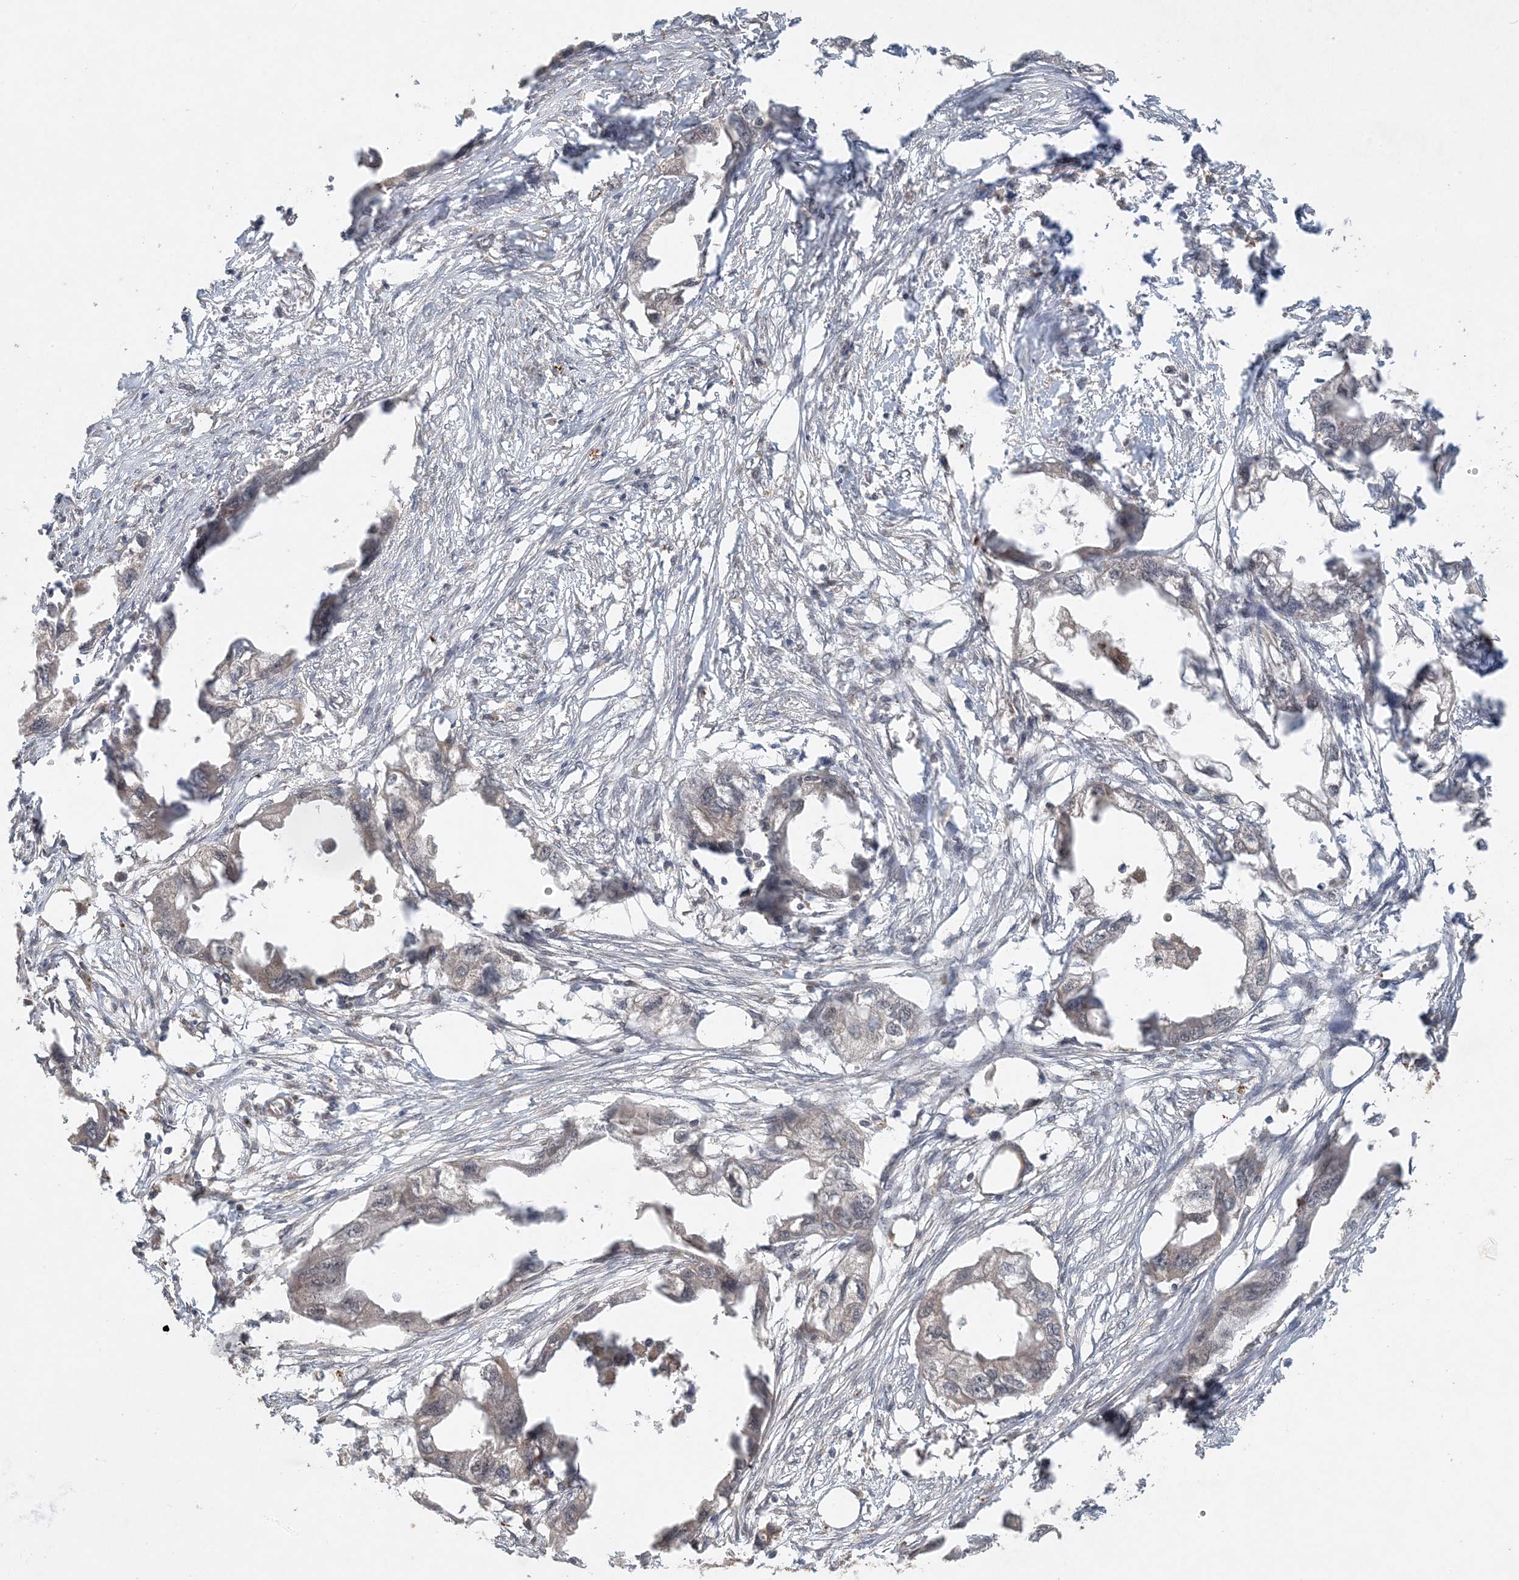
{"staining": {"intensity": "negative", "quantity": "none", "location": "none"}, "tissue": "endometrial cancer", "cell_type": "Tumor cells", "image_type": "cancer", "snomed": [{"axis": "morphology", "description": "Adenocarcinoma, NOS"}, {"axis": "morphology", "description": "Adenocarcinoma, metastatic, NOS"}, {"axis": "topography", "description": "Adipose tissue"}, {"axis": "topography", "description": "Endometrium"}], "caption": "There is no significant staining in tumor cells of endometrial metastatic adenocarcinoma.", "gene": "ZCCHC4", "patient": {"sex": "female", "age": 67}}